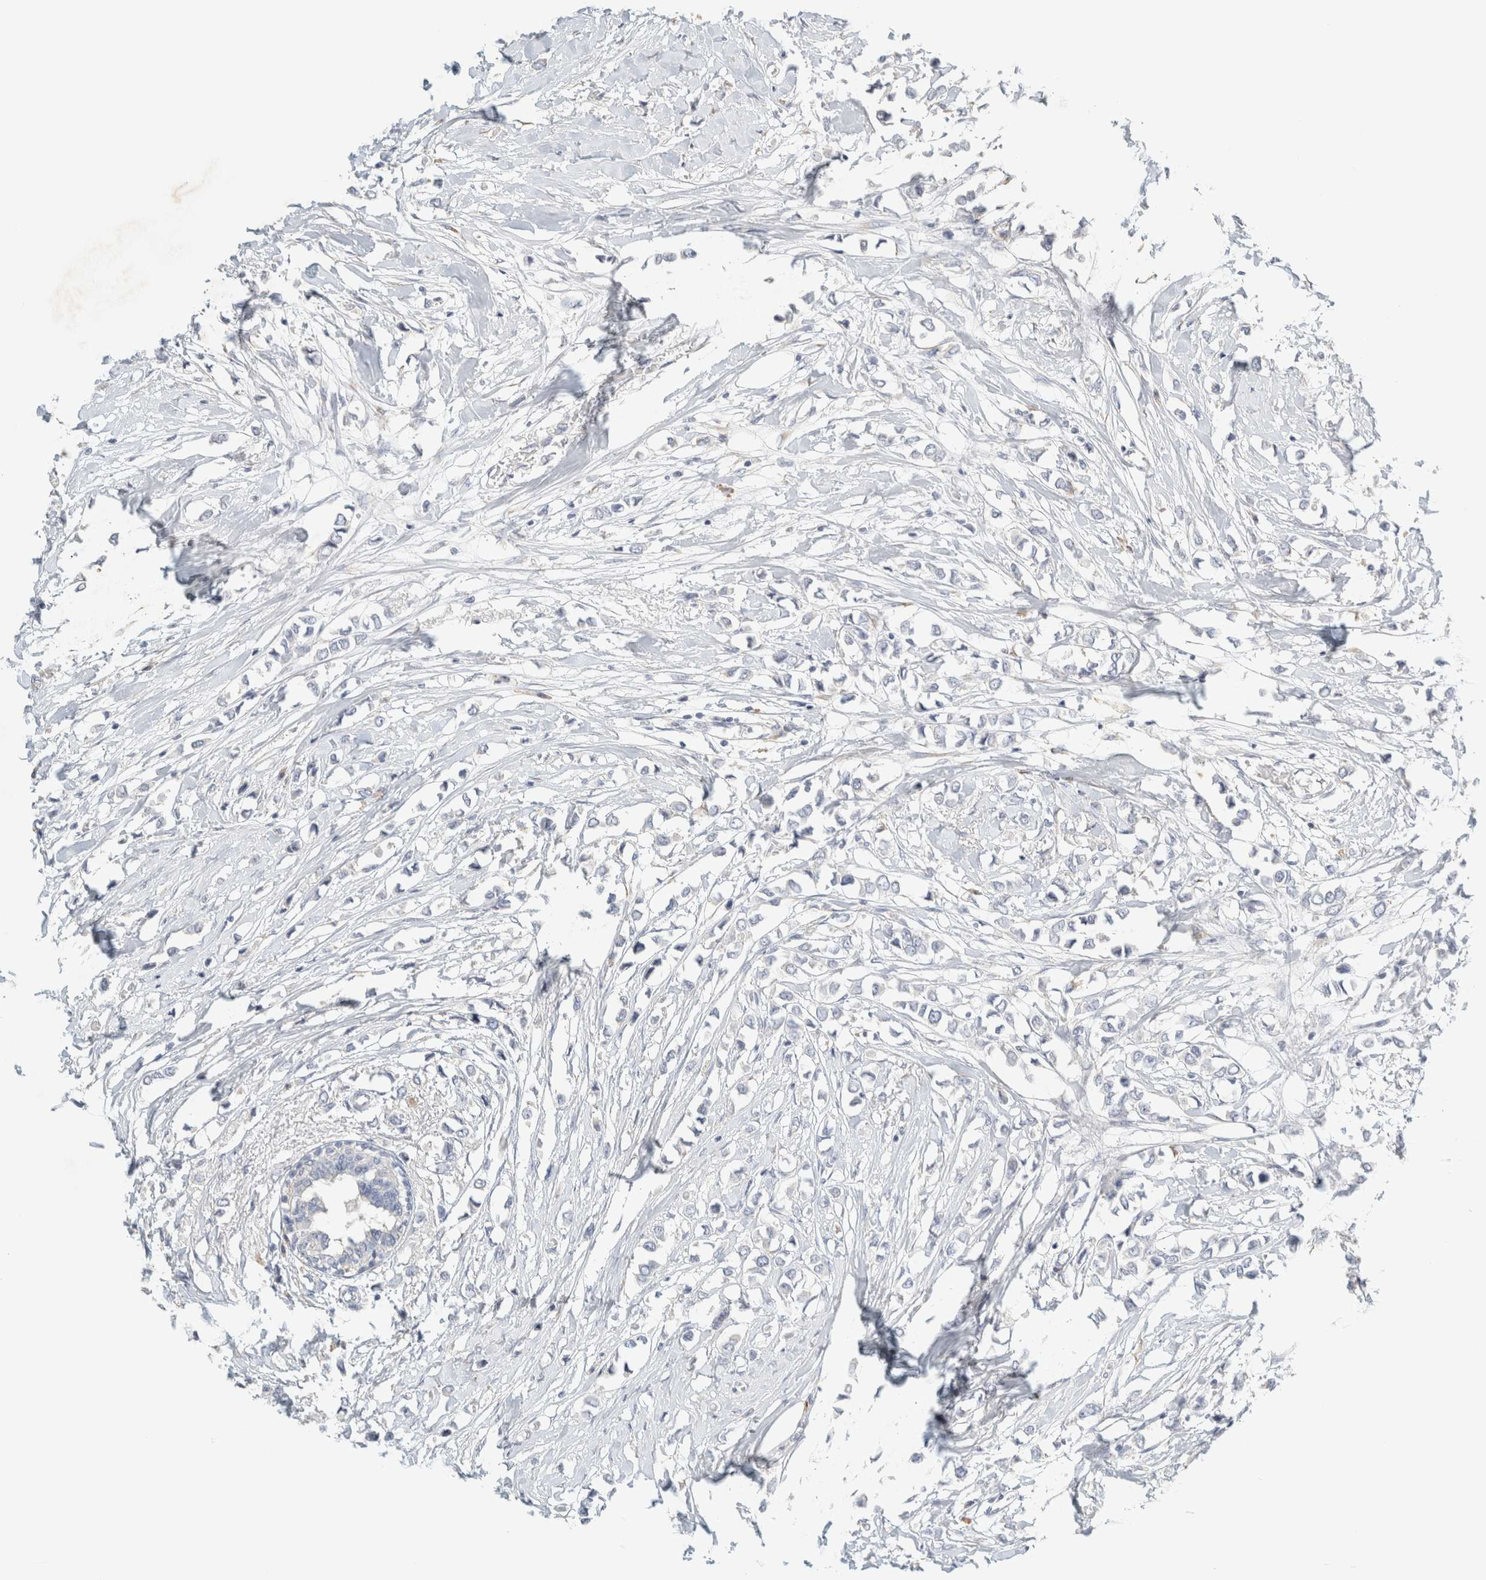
{"staining": {"intensity": "negative", "quantity": "none", "location": "none"}, "tissue": "breast cancer", "cell_type": "Tumor cells", "image_type": "cancer", "snomed": [{"axis": "morphology", "description": "Lobular carcinoma"}, {"axis": "topography", "description": "Breast"}], "caption": "DAB (3,3'-diaminobenzidine) immunohistochemical staining of human lobular carcinoma (breast) demonstrates no significant staining in tumor cells. (Brightfield microscopy of DAB (3,3'-diaminobenzidine) immunohistochemistry at high magnification).", "gene": "NEFM", "patient": {"sex": "female", "age": 51}}